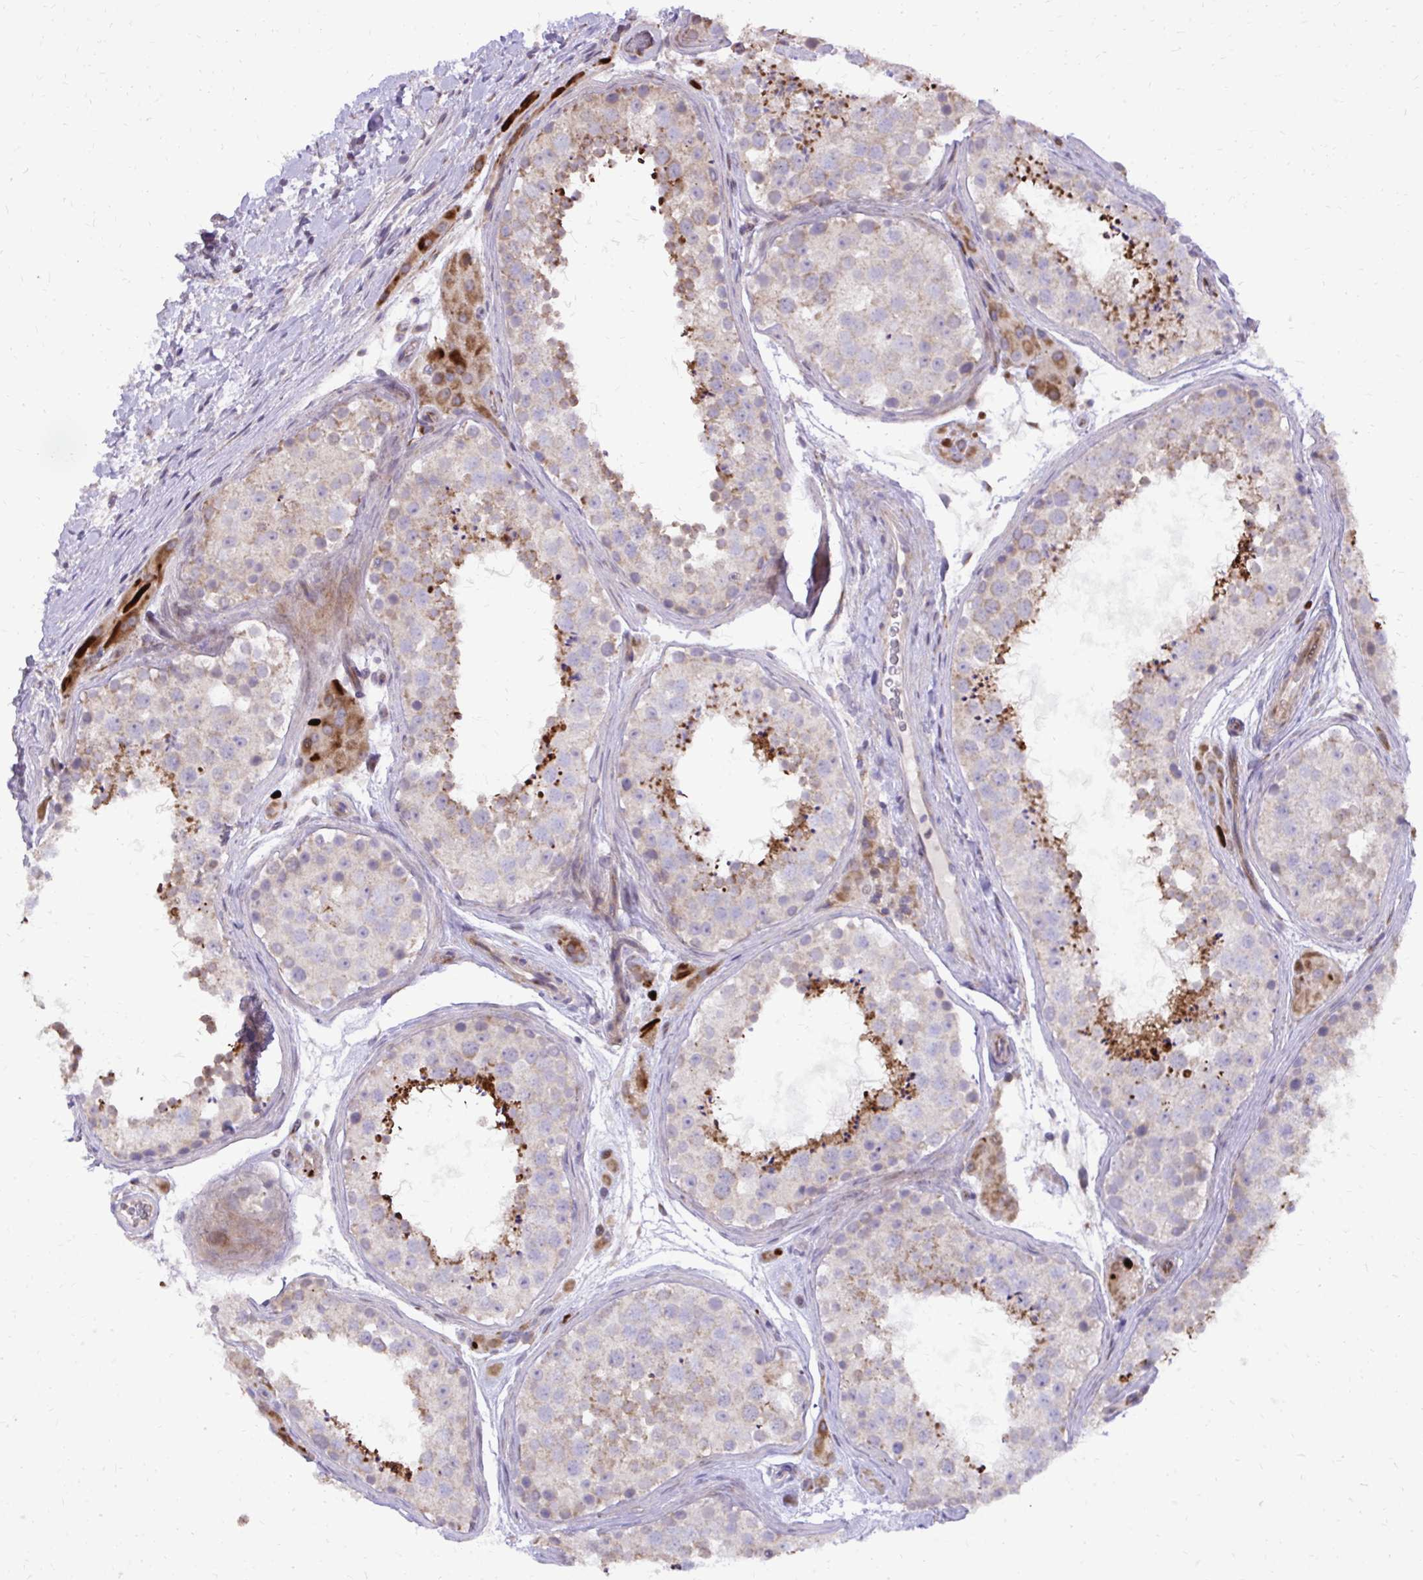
{"staining": {"intensity": "strong", "quantity": "<25%", "location": "cytoplasmic/membranous"}, "tissue": "testis", "cell_type": "Cells in seminiferous ducts", "image_type": "normal", "snomed": [{"axis": "morphology", "description": "Normal tissue, NOS"}, {"axis": "topography", "description": "Testis"}], "caption": "Protein staining demonstrates strong cytoplasmic/membranous expression in approximately <25% of cells in seminiferous ducts in benign testis.", "gene": "ABCC3", "patient": {"sex": "male", "age": 41}}